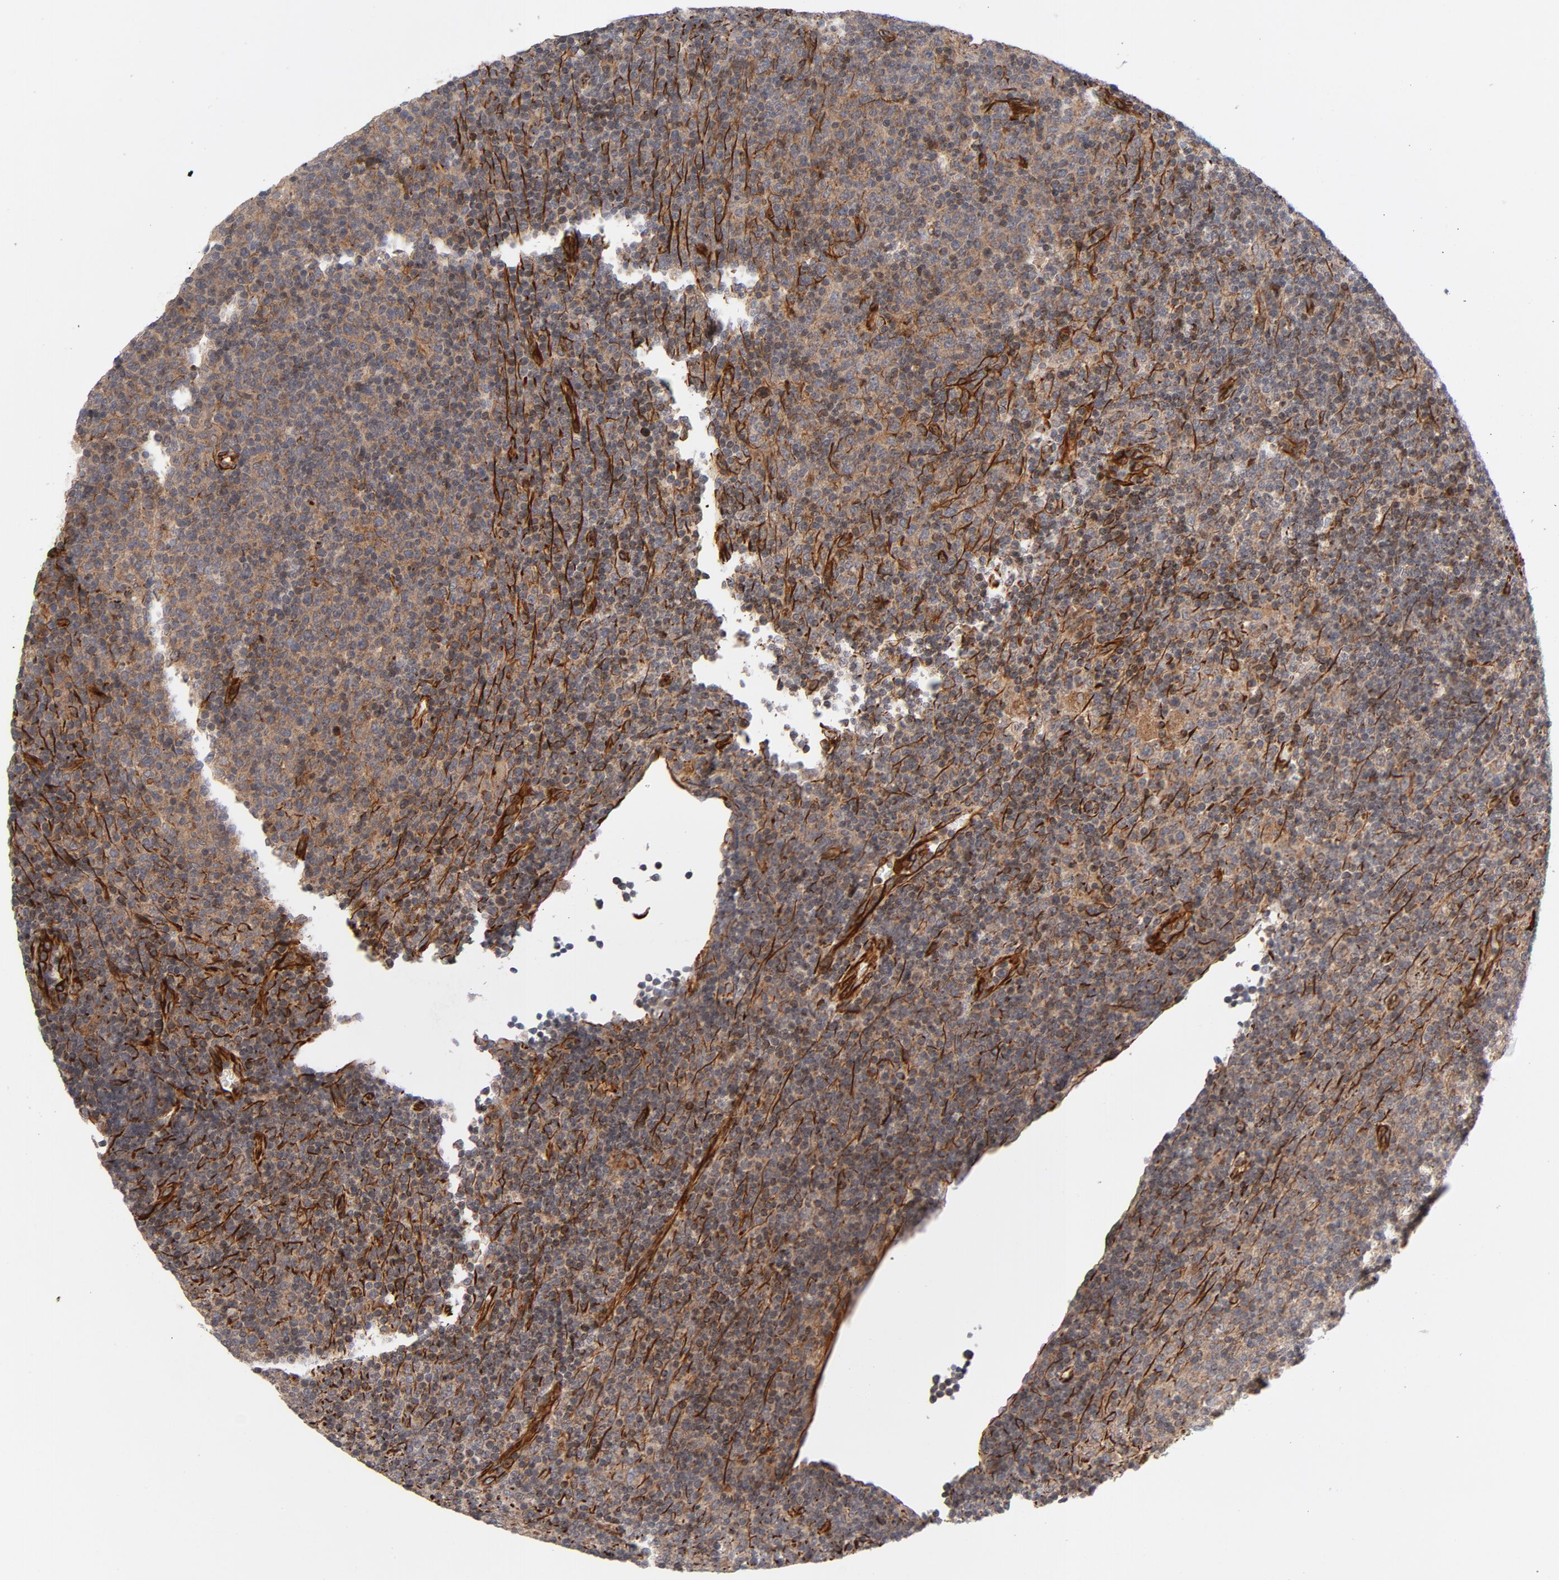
{"staining": {"intensity": "weak", "quantity": ">75%", "location": "cytoplasmic/membranous"}, "tissue": "lymphoma", "cell_type": "Tumor cells", "image_type": "cancer", "snomed": [{"axis": "morphology", "description": "Malignant lymphoma, non-Hodgkin's type, Low grade"}, {"axis": "topography", "description": "Lymph node"}], "caption": "There is low levels of weak cytoplasmic/membranous staining in tumor cells of malignant lymphoma, non-Hodgkin's type (low-grade), as demonstrated by immunohistochemical staining (brown color).", "gene": "DNAAF2", "patient": {"sex": "male", "age": 70}}